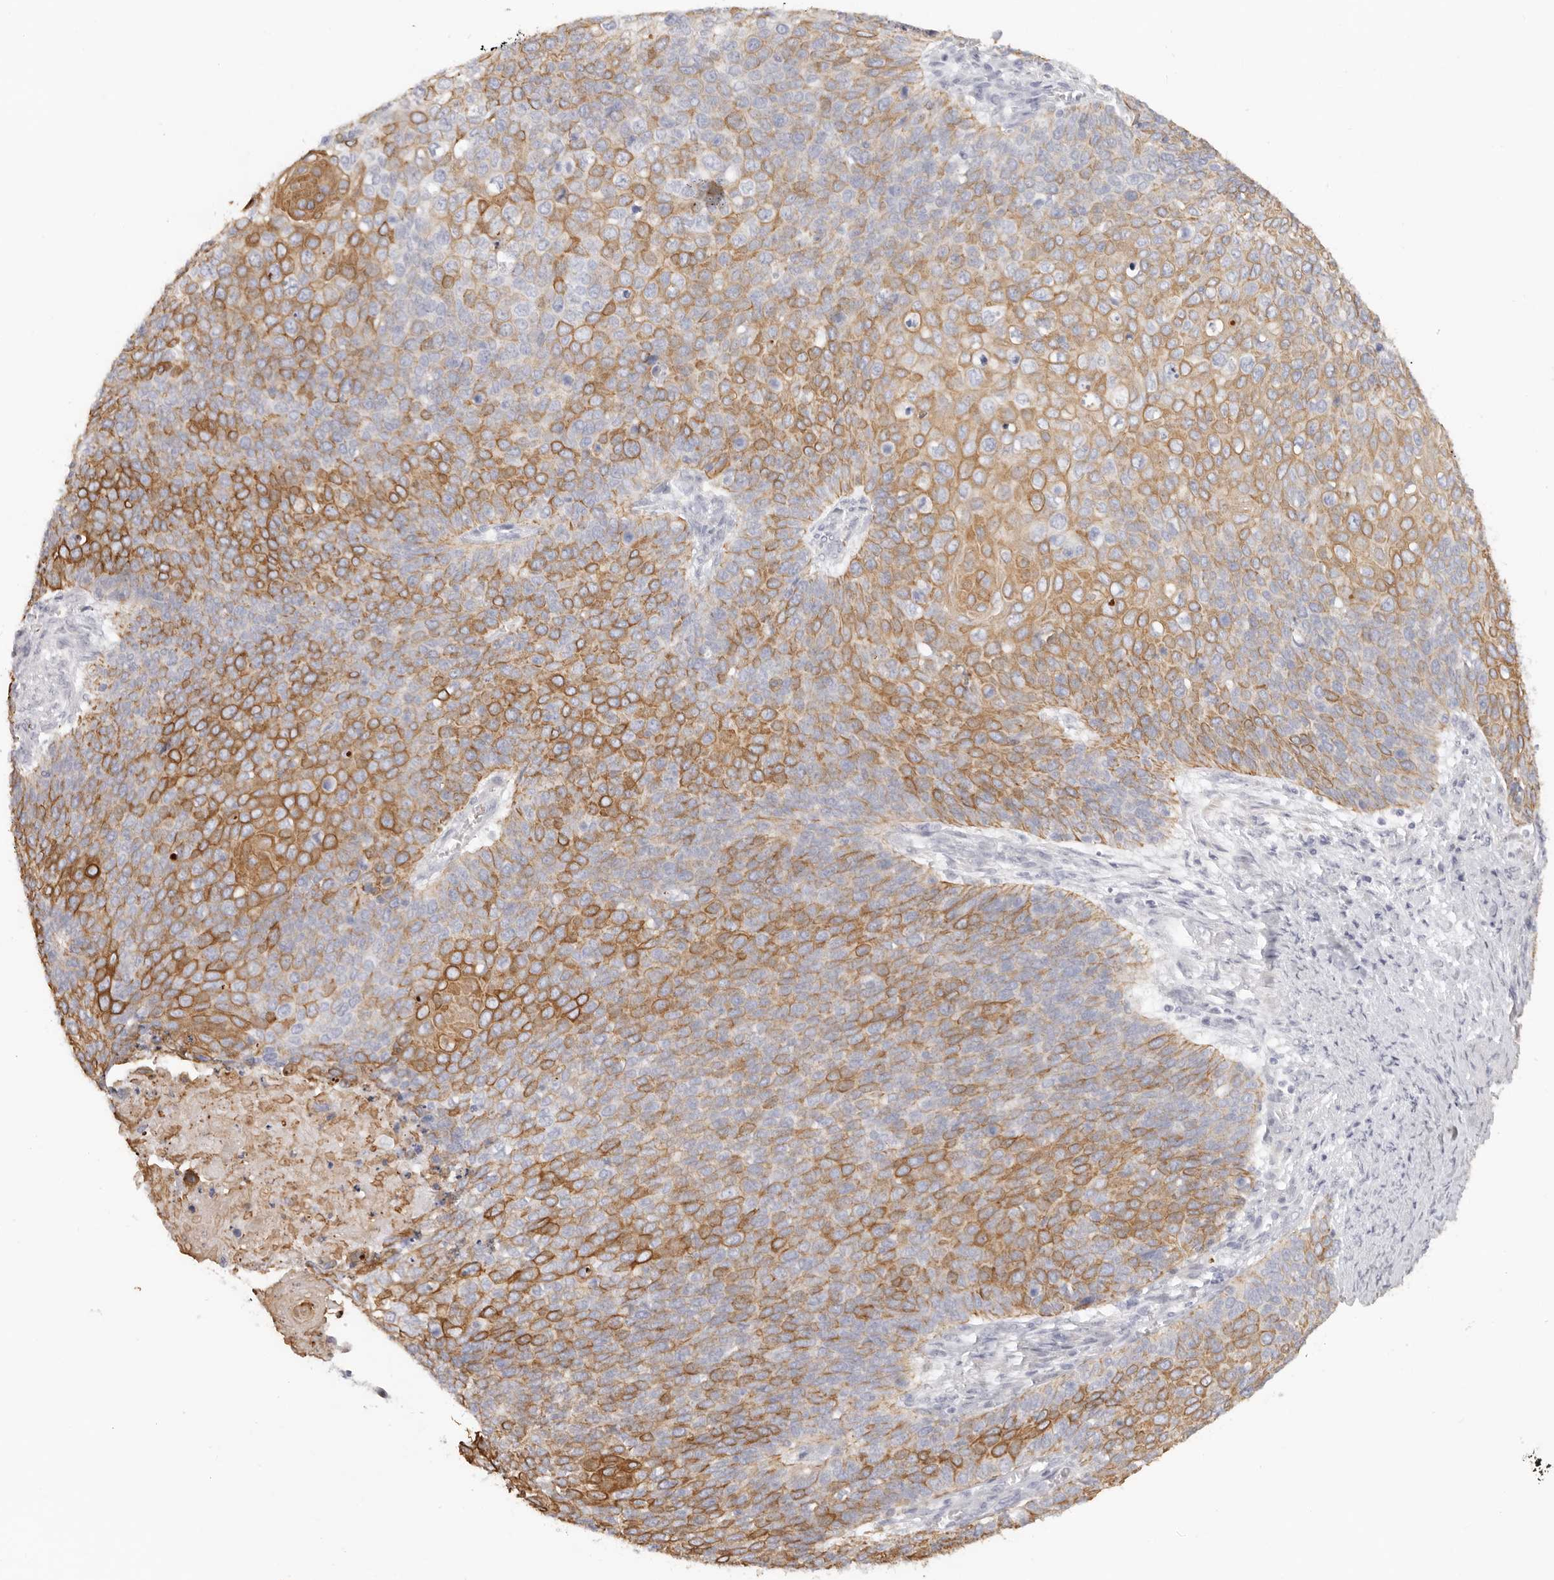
{"staining": {"intensity": "moderate", "quantity": "25%-75%", "location": "cytoplasmic/membranous"}, "tissue": "cervical cancer", "cell_type": "Tumor cells", "image_type": "cancer", "snomed": [{"axis": "morphology", "description": "Squamous cell carcinoma, NOS"}, {"axis": "topography", "description": "Cervix"}], "caption": "Protein staining displays moderate cytoplasmic/membranous staining in approximately 25%-75% of tumor cells in cervical cancer (squamous cell carcinoma). The staining was performed using DAB (3,3'-diaminobenzidine) to visualize the protein expression in brown, while the nuclei were stained in blue with hematoxylin (Magnification: 20x).", "gene": "RXFP1", "patient": {"sex": "female", "age": 39}}